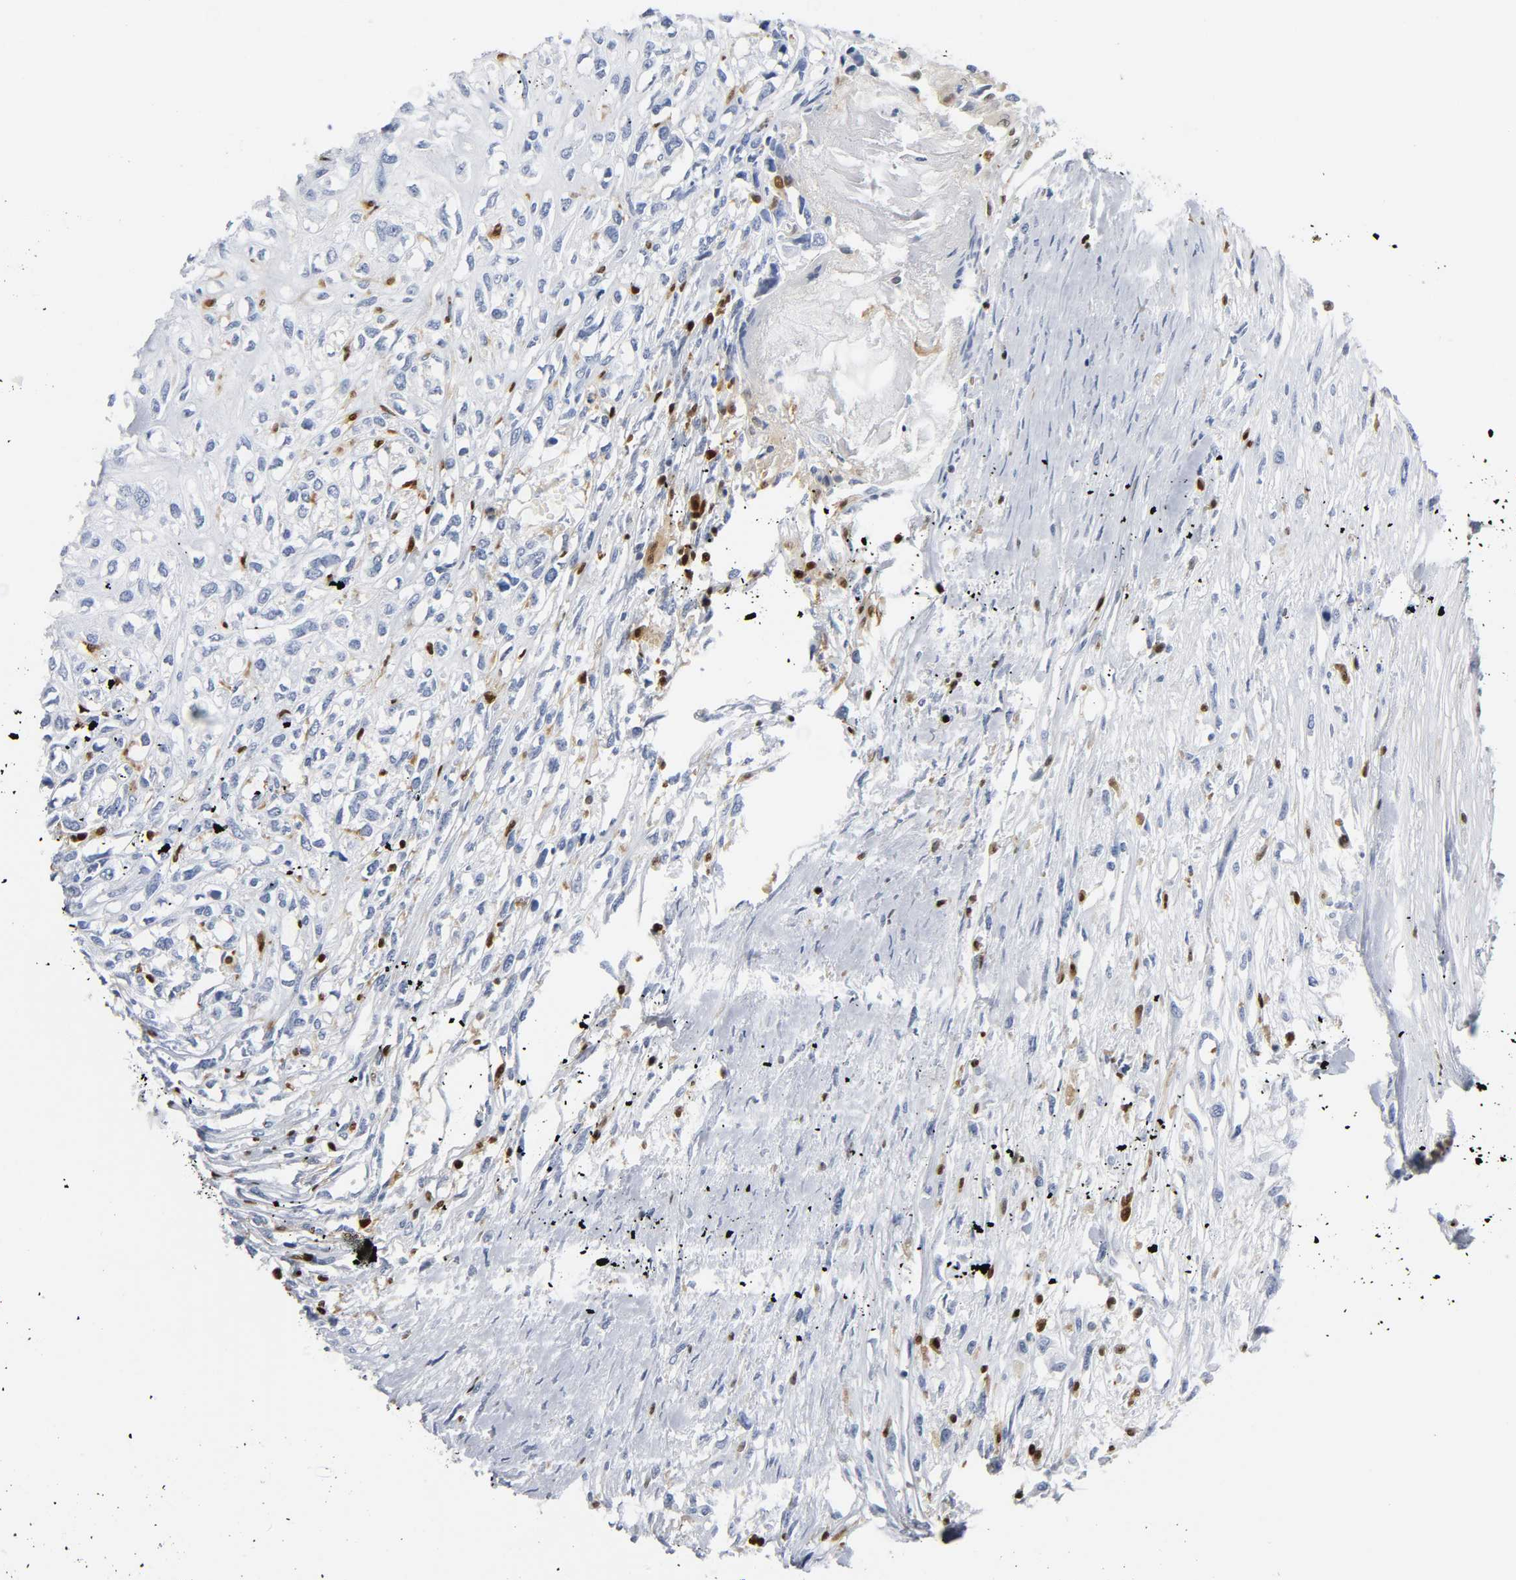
{"staining": {"intensity": "negative", "quantity": "none", "location": "none"}, "tissue": "head and neck cancer", "cell_type": "Tumor cells", "image_type": "cancer", "snomed": [{"axis": "morphology", "description": "Necrosis, NOS"}, {"axis": "morphology", "description": "Neoplasm, malignant, NOS"}, {"axis": "topography", "description": "Salivary gland"}, {"axis": "topography", "description": "Head-Neck"}], "caption": "A high-resolution histopathology image shows immunohistochemistry (IHC) staining of head and neck cancer (malignant neoplasm), which displays no significant expression in tumor cells.", "gene": "DOK2", "patient": {"sex": "male", "age": 43}}